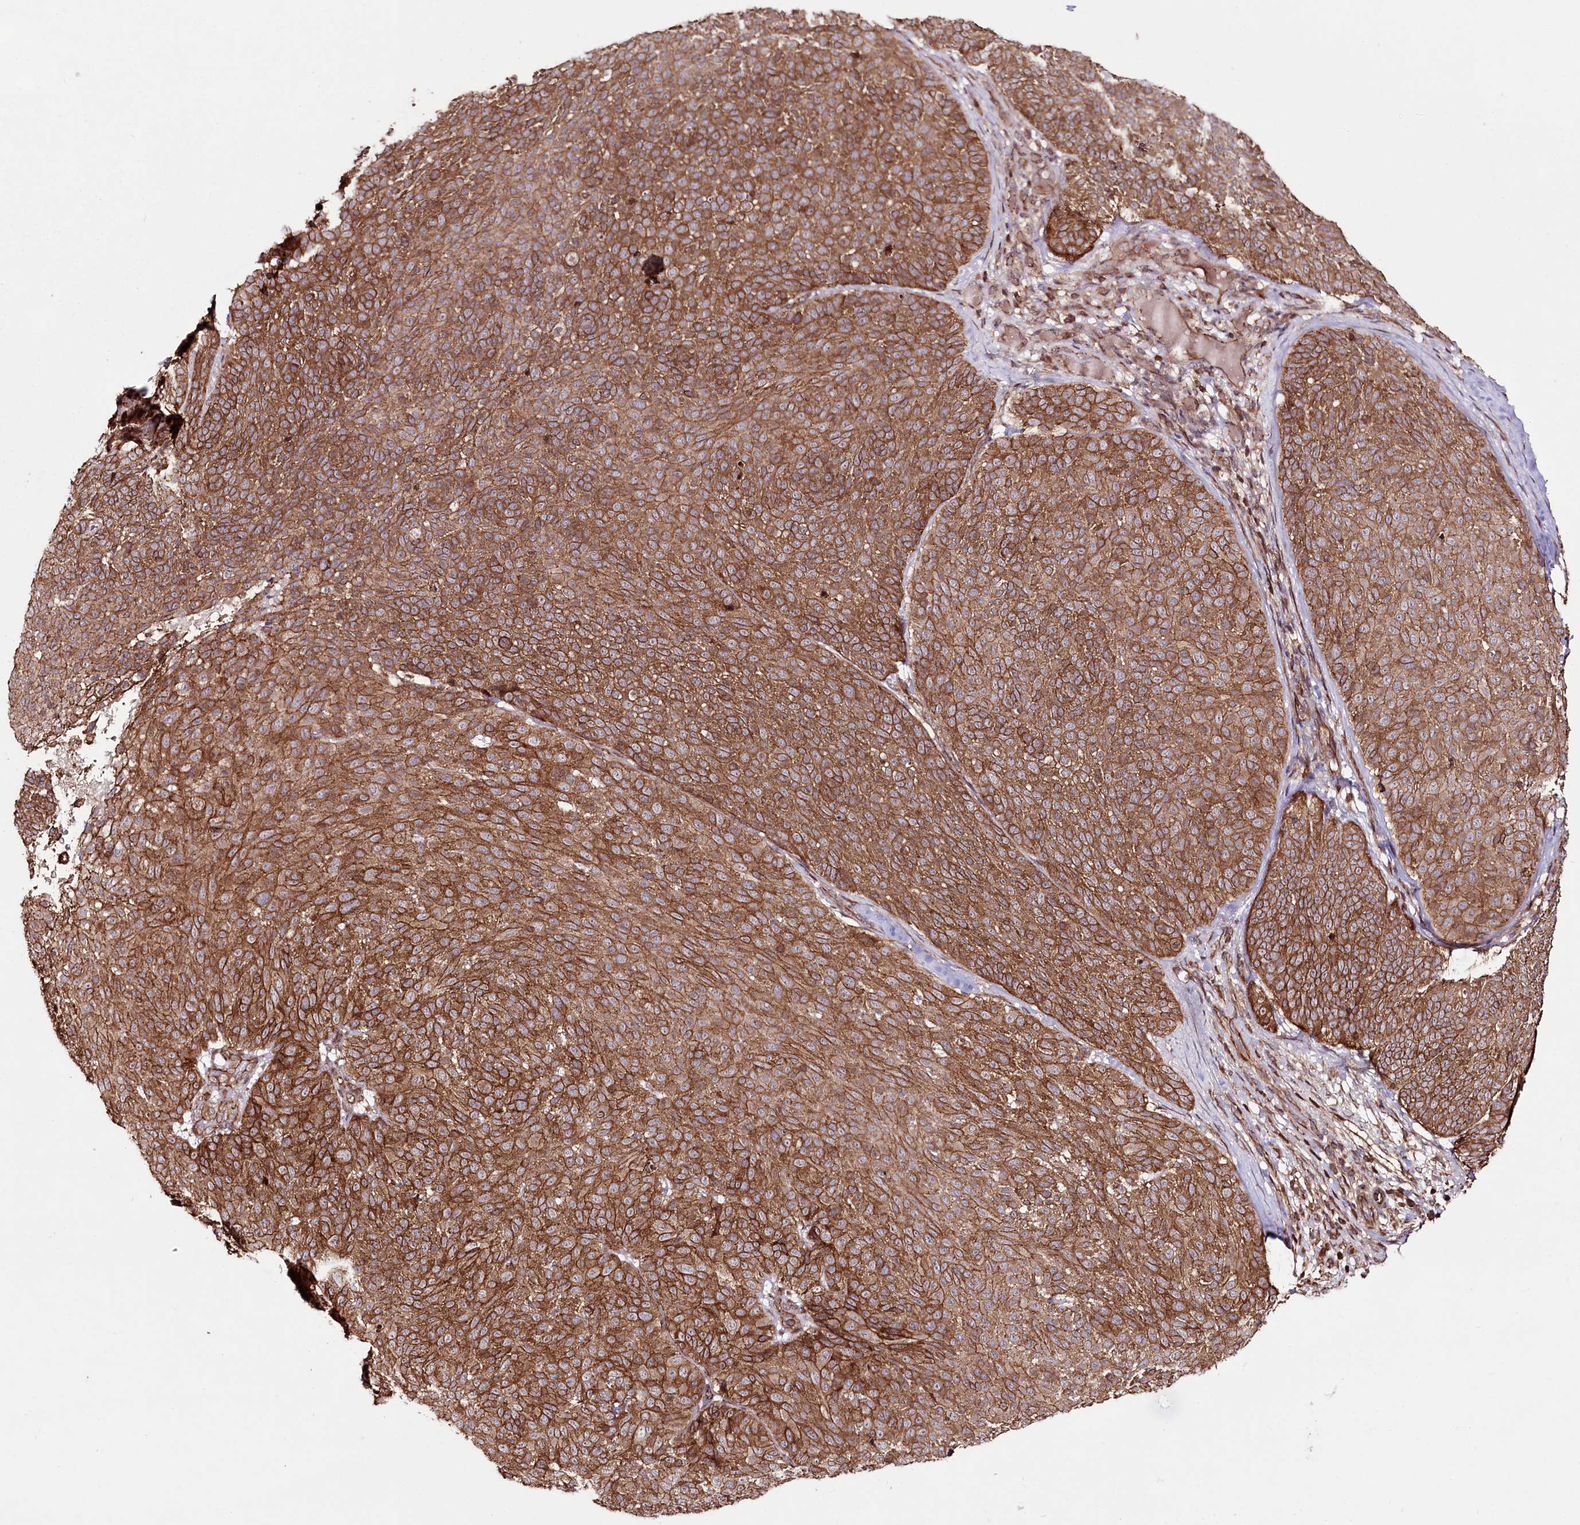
{"staining": {"intensity": "strong", "quantity": ">75%", "location": "cytoplasmic/membranous"}, "tissue": "skin cancer", "cell_type": "Tumor cells", "image_type": "cancer", "snomed": [{"axis": "morphology", "description": "Basal cell carcinoma"}, {"axis": "topography", "description": "Skin"}], "caption": "Skin cancer stained with immunohistochemistry (IHC) demonstrates strong cytoplasmic/membranous staining in about >75% of tumor cells.", "gene": "DHX29", "patient": {"sex": "male", "age": 85}}